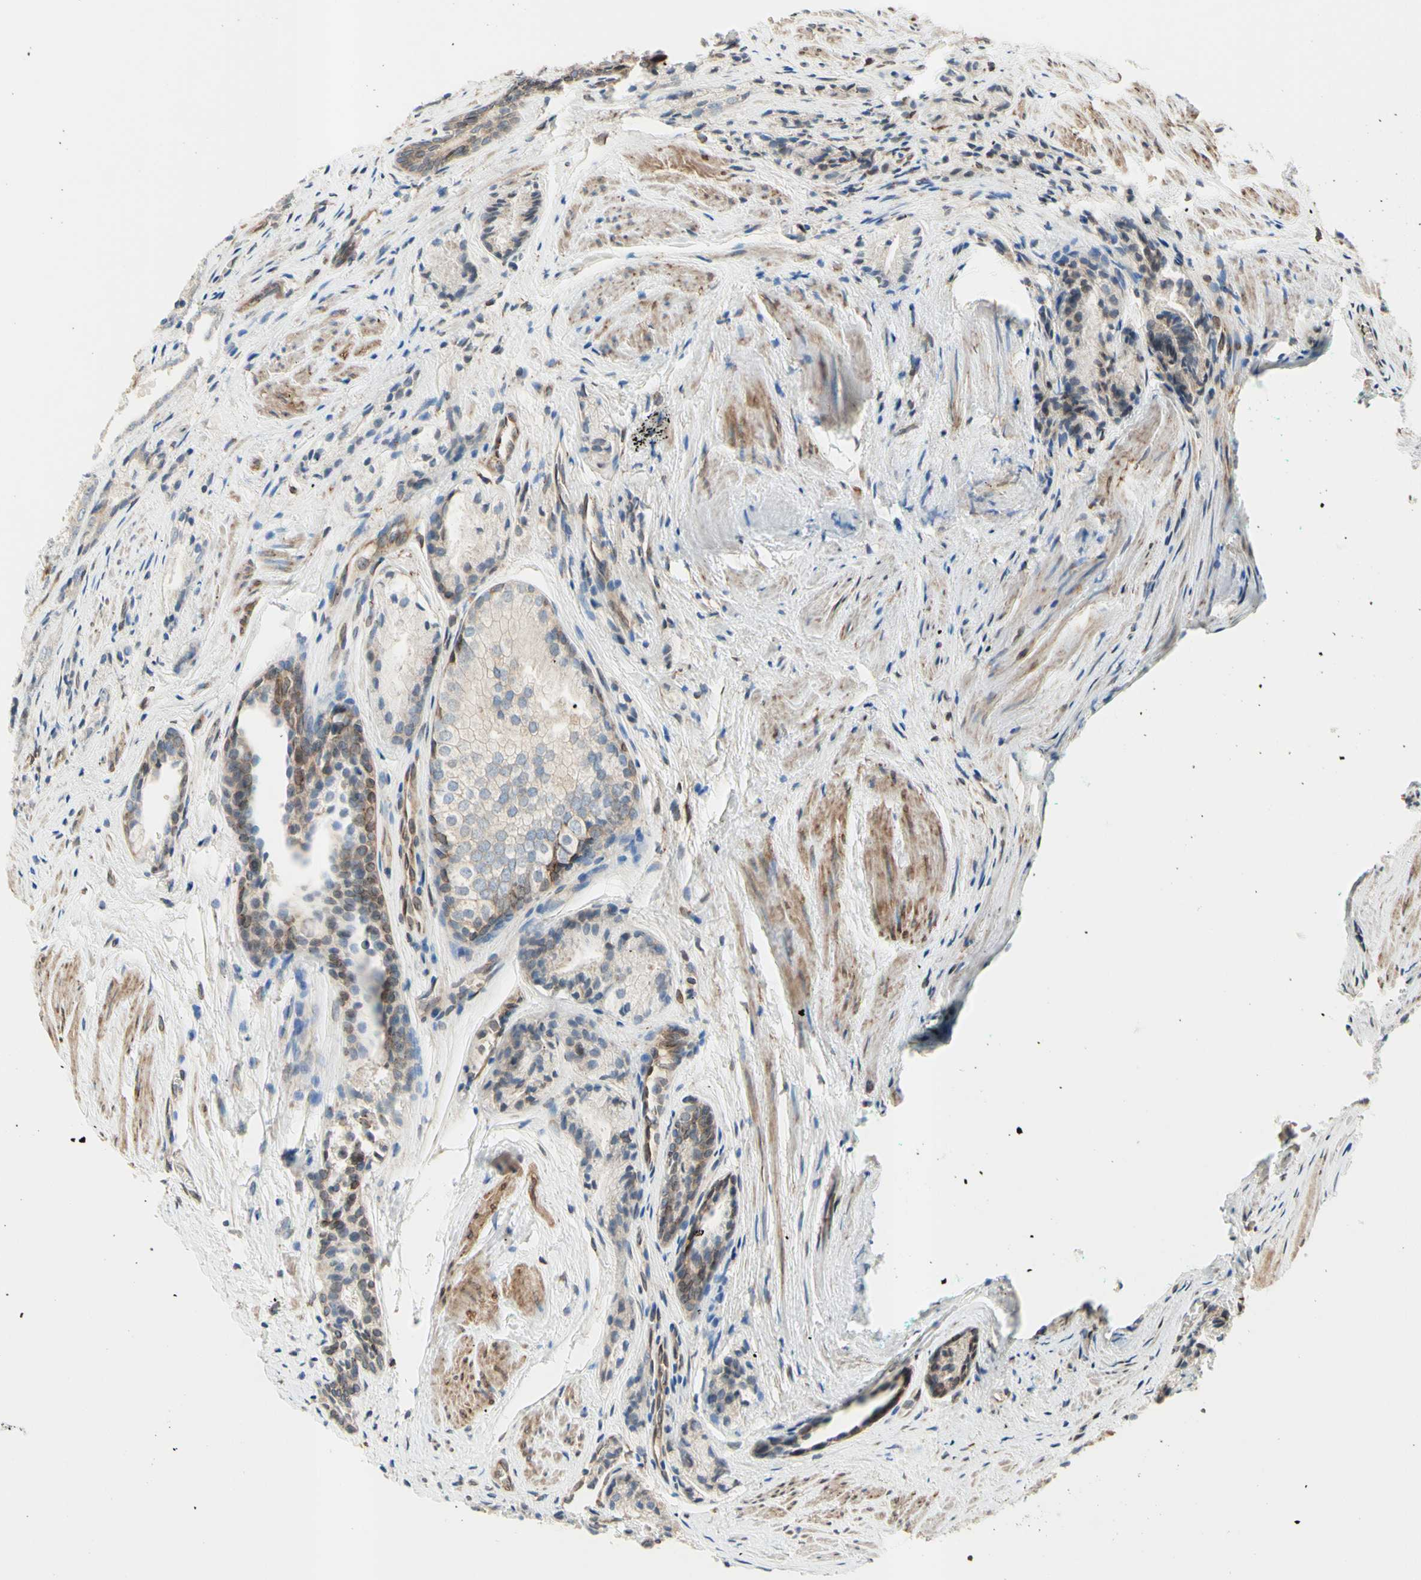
{"staining": {"intensity": "weak", "quantity": "25%-75%", "location": "cytoplasmic/membranous"}, "tissue": "prostate cancer", "cell_type": "Tumor cells", "image_type": "cancer", "snomed": [{"axis": "morphology", "description": "Adenocarcinoma, Low grade"}, {"axis": "topography", "description": "Prostate"}], "caption": "This histopathology image demonstrates immunohistochemistry staining of prostate cancer, with low weak cytoplasmic/membranous staining in approximately 25%-75% of tumor cells.", "gene": "TRAF2", "patient": {"sex": "male", "age": 60}}